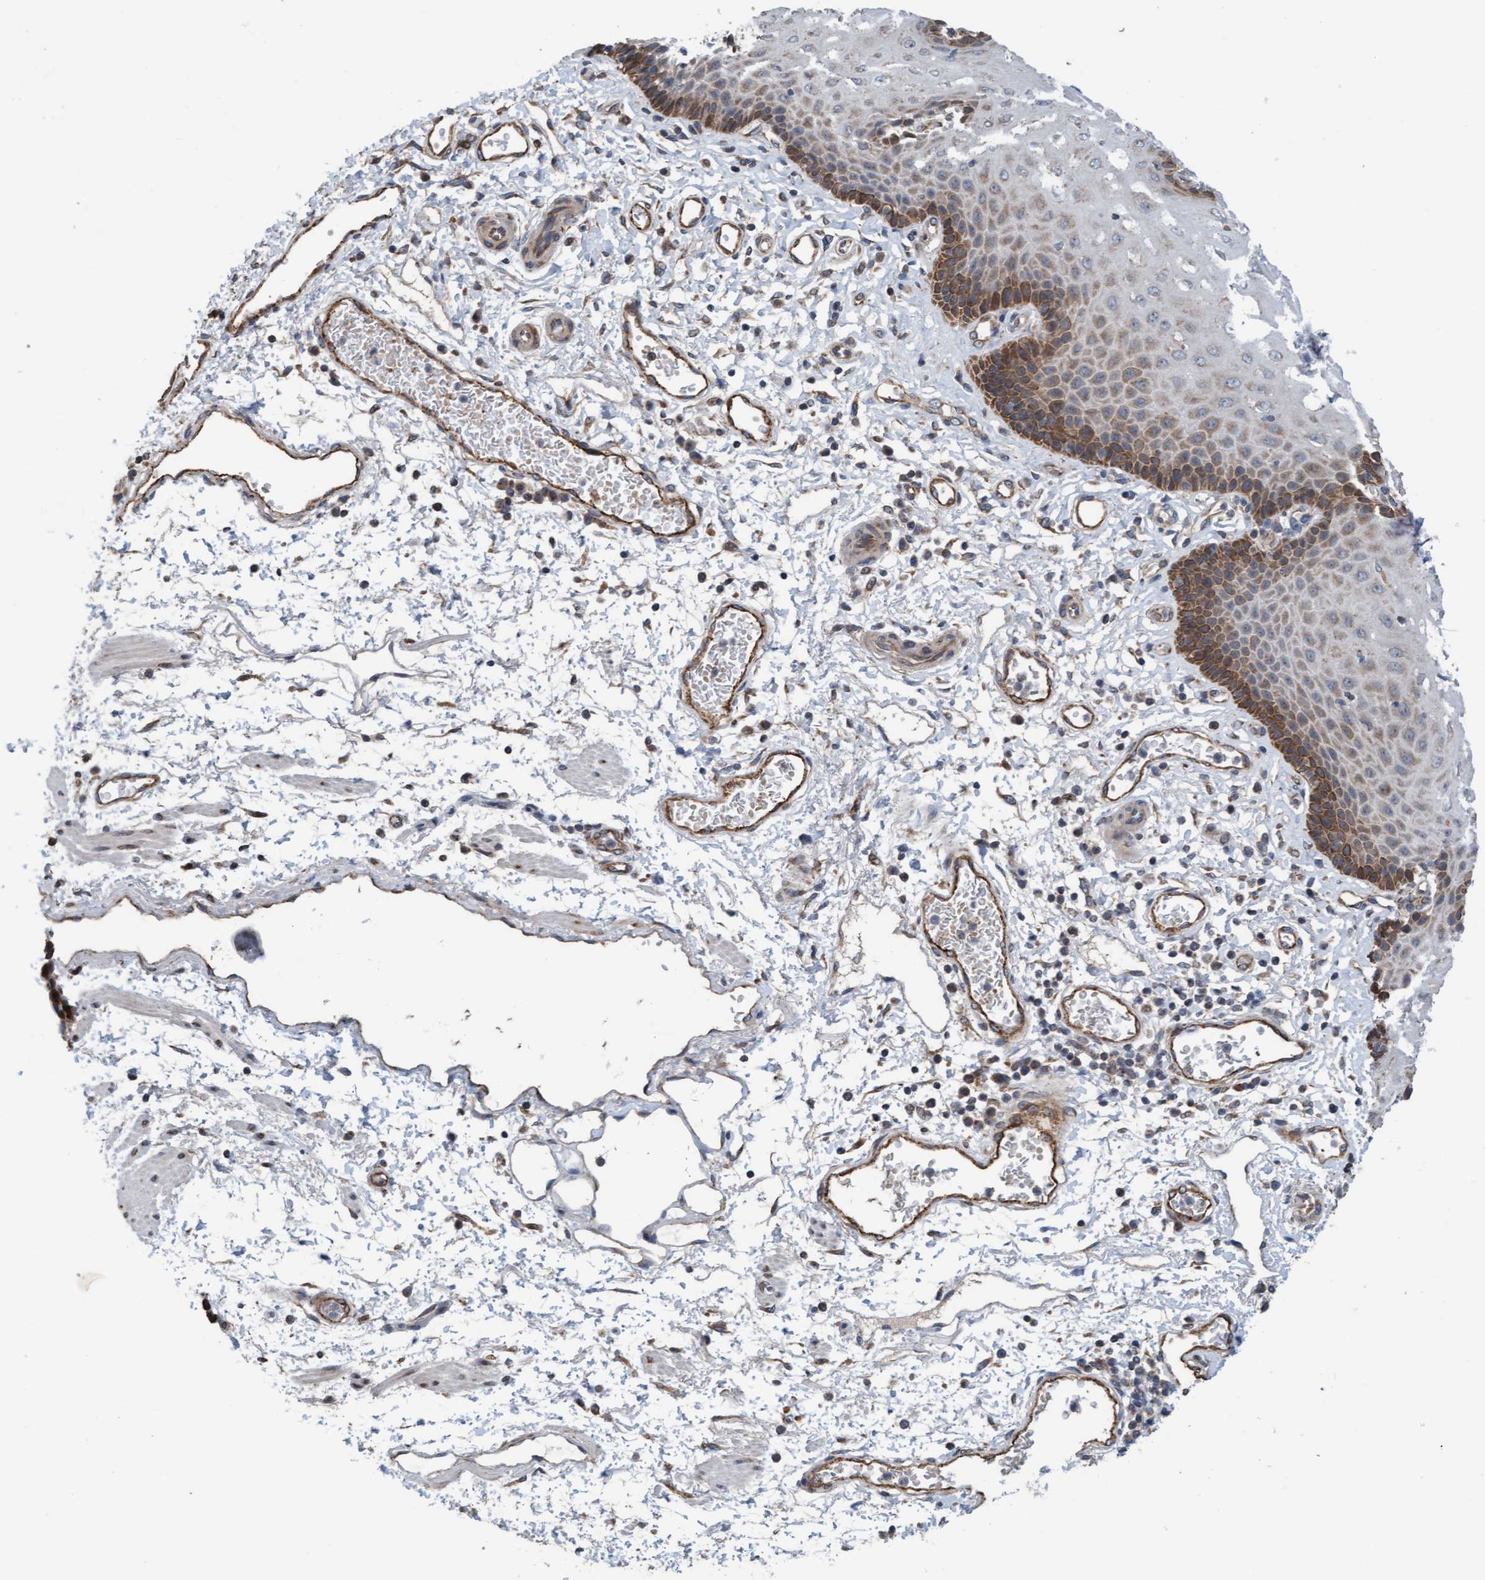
{"staining": {"intensity": "moderate", "quantity": "25%-75%", "location": "cytoplasmic/membranous"}, "tissue": "esophagus", "cell_type": "Squamous epithelial cells", "image_type": "normal", "snomed": [{"axis": "morphology", "description": "Normal tissue, NOS"}, {"axis": "topography", "description": "Esophagus"}], "caption": "A medium amount of moderate cytoplasmic/membranous positivity is present in about 25%-75% of squamous epithelial cells in benign esophagus.", "gene": "ZNF566", "patient": {"sex": "male", "age": 54}}